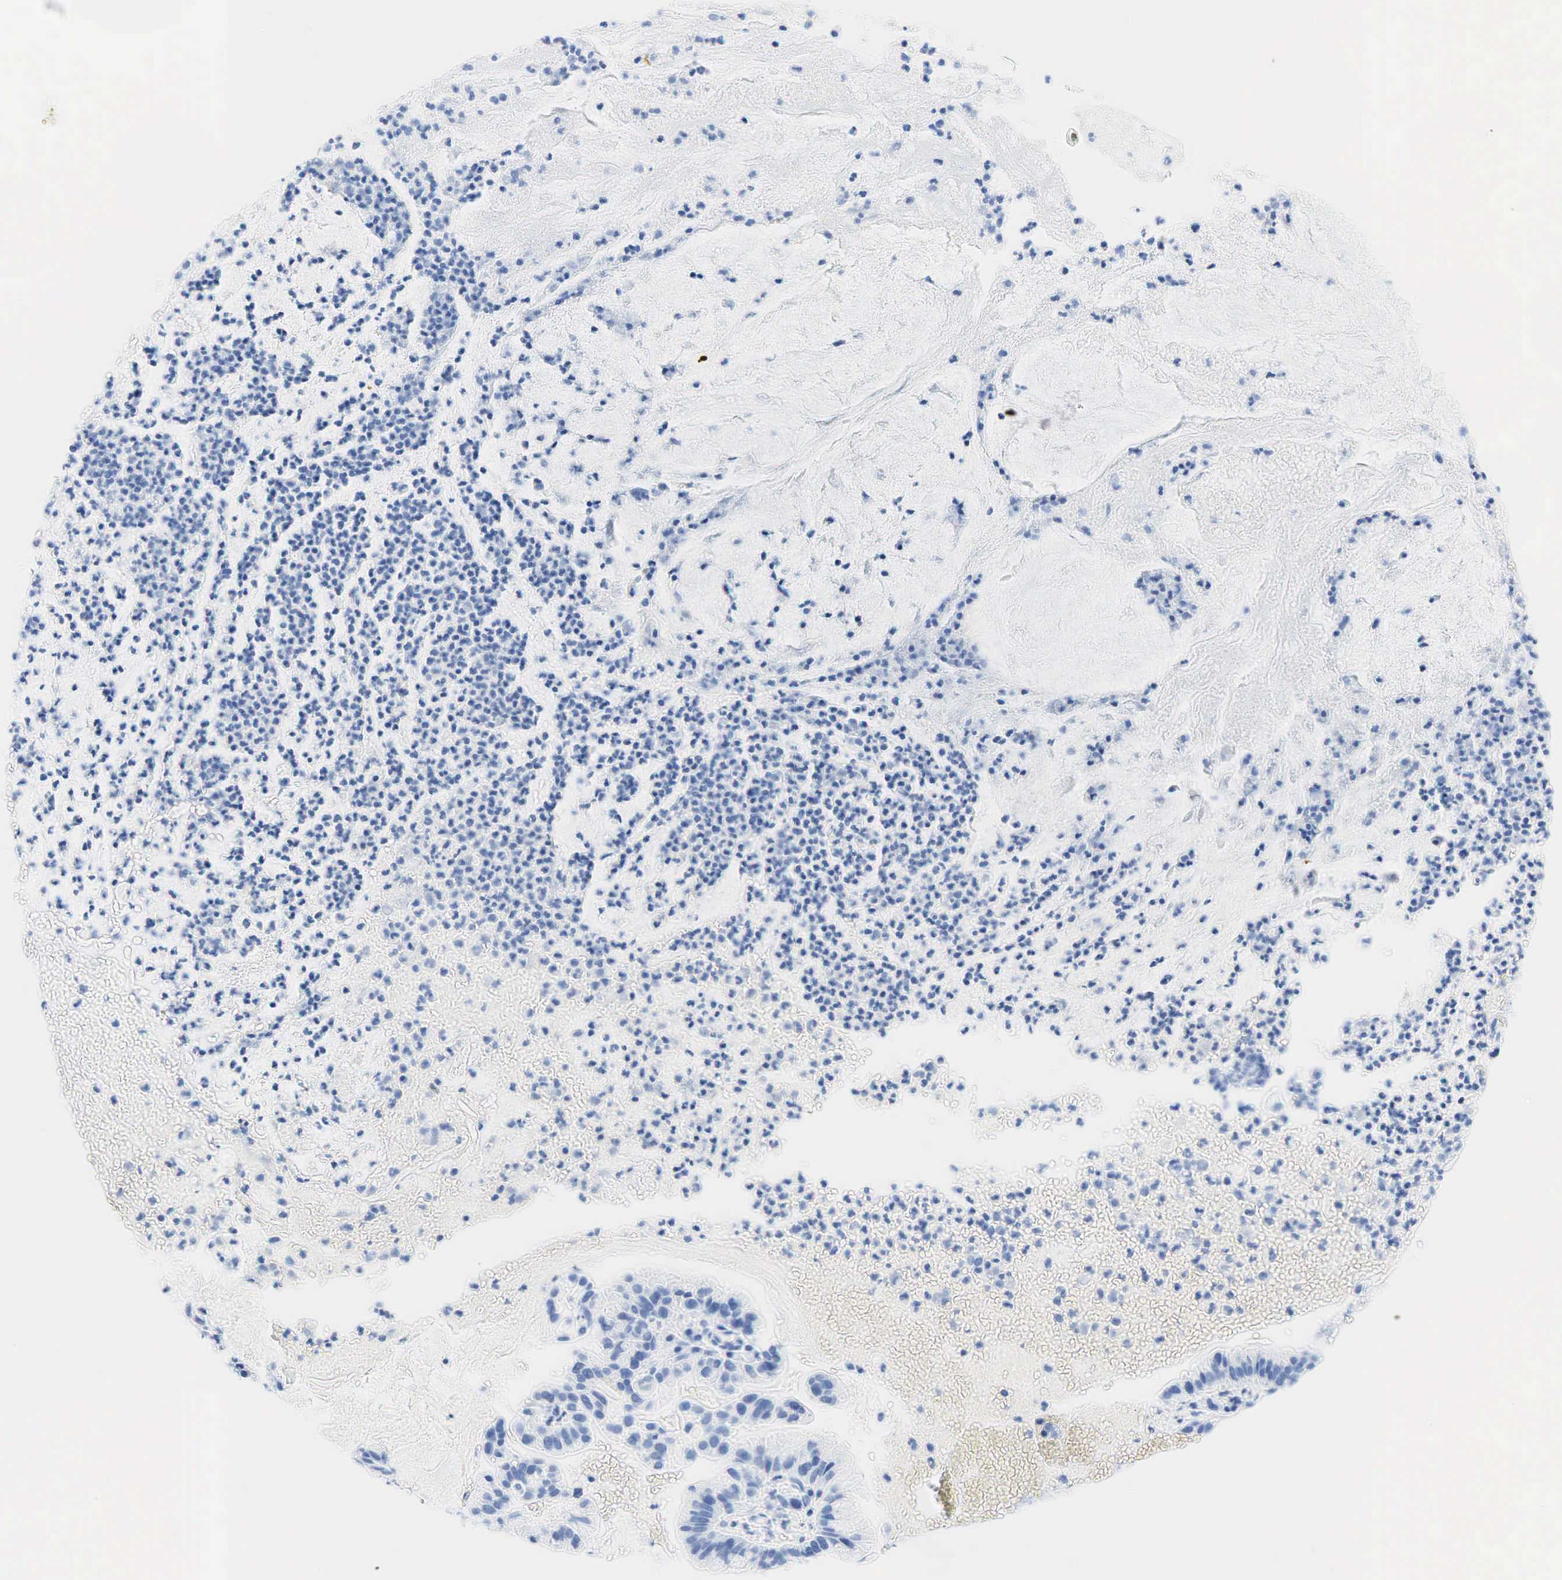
{"staining": {"intensity": "negative", "quantity": "none", "location": "none"}, "tissue": "cervical cancer", "cell_type": "Tumor cells", "image_type": "cancer", "snomed": [{"axis": "morphology", "description": "Adenocarcinoma, NOS"}, {"axis": "topography", "description": "Cervix"}], "caption": "Image shows no protein staining in tumor cells of cervical cancer tissue.", "gene": "INHA", "patient": {"sex": "female", "age": 41}}